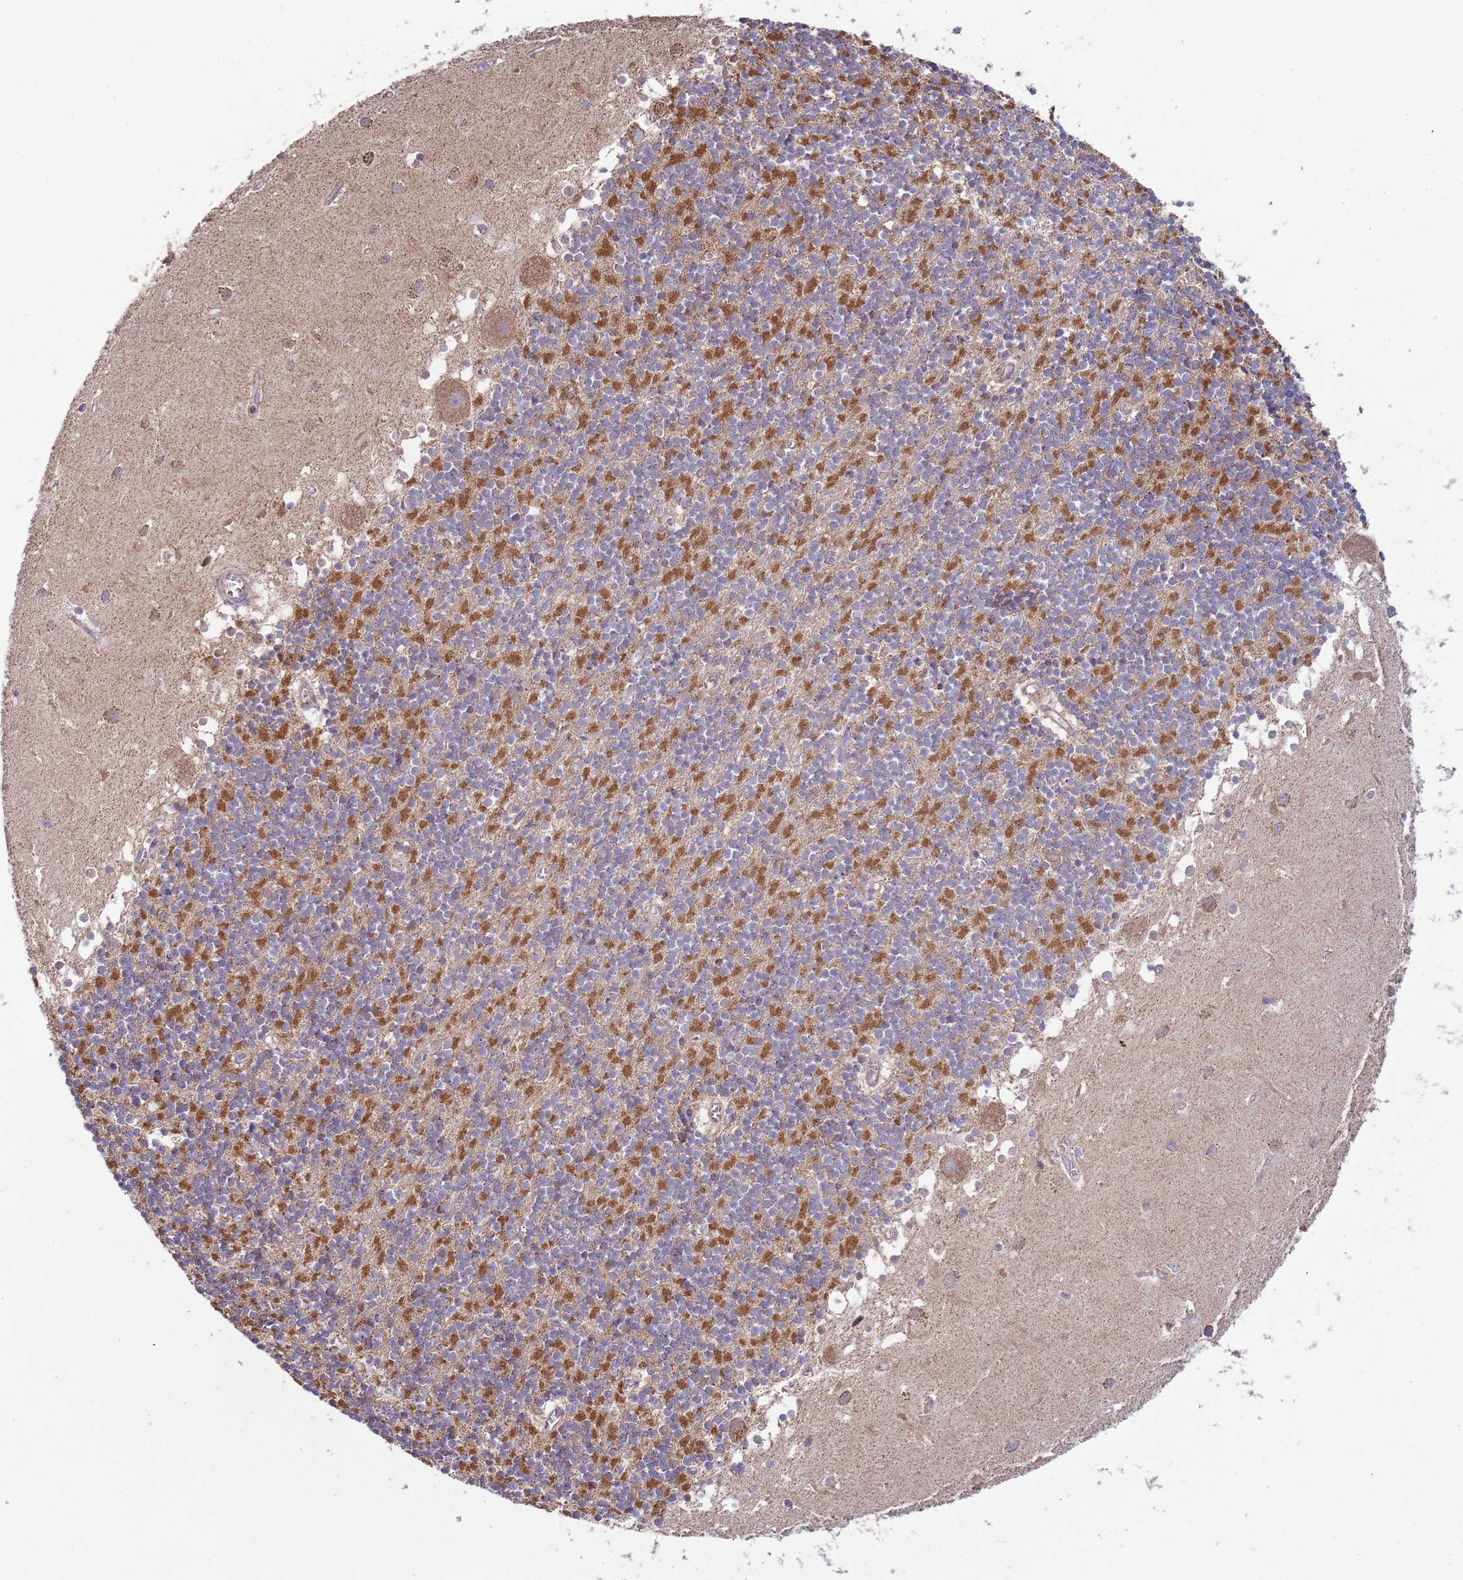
{"staining": {"intensity": "strong", "quantity": "25%-75%", "location": "cytoplasmic/membranous"}, "tissue": "cerebellum", "cell_type": "Cells in granular layer", "image_type": "normal", "snomed": [{"axis": "morphology", "description": "Normal tissue, NOS"}, {"axis": "topography", "description": "Cerebellum"}], "caption": "This is a histology image of immunohistochemistry staining of benign cerebellum, which shows strong expression in the cytoplasmic/membranous of cells in granular layer.", "gene": "VPS16", "patient": {"sex": "male", "age": 54}}